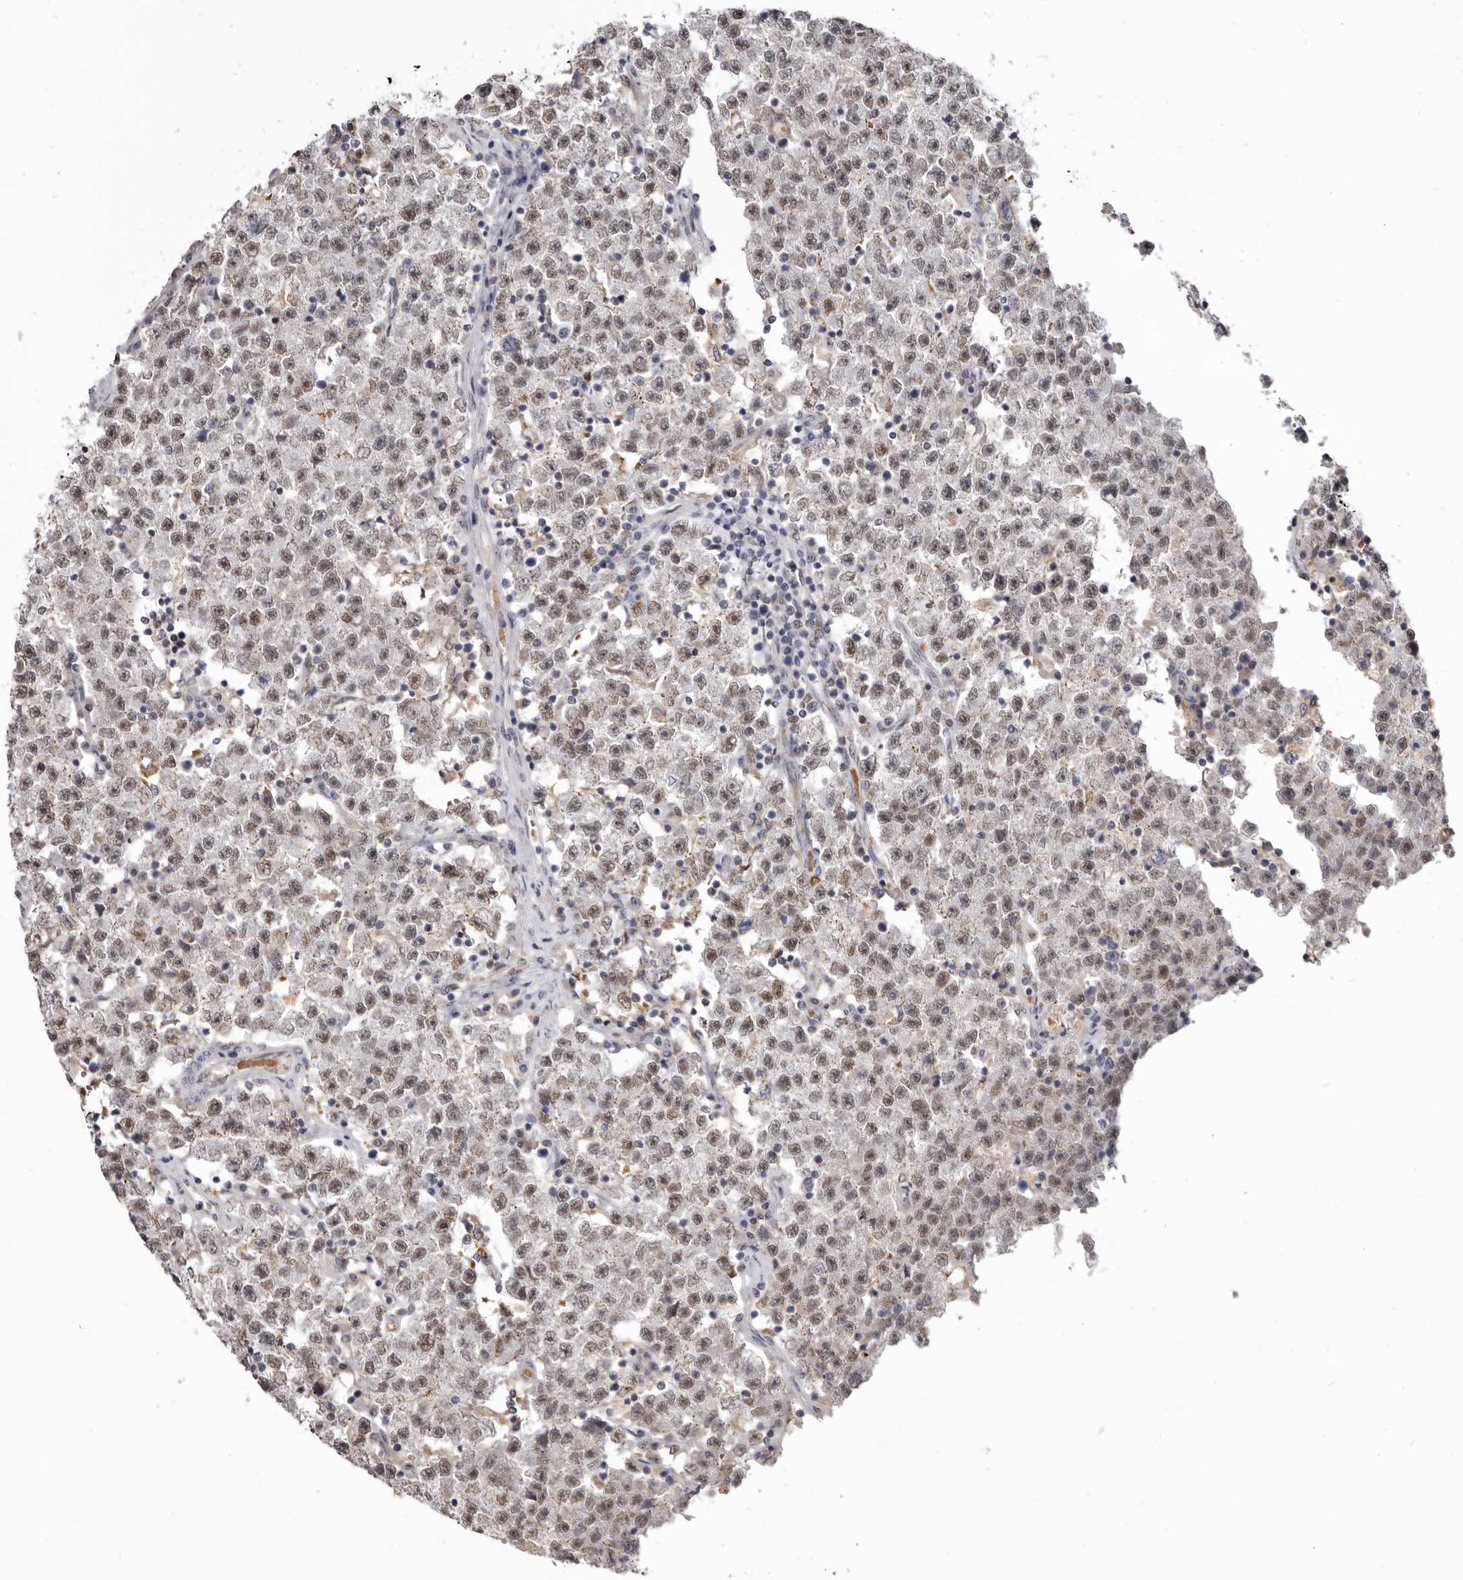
{"staining": {"intensity": "moderate", "quantity": ">75%", "location": "nuclear"}, "tissue": "testis cancer", "cell_type": "Tumor cells", "image_type": "cancer", "snomed": [{"axis": "morphology", "description": "Seminoma, NOS"}, {"axis": "topography", "description": "Testis"}], "caption": "Seminoma (testis) stained with DAB (3,3'-diaminobenzidine) immunohistochemistry (IHC) exhibits medium levels of moderate nuclear expression in approximately >75% of tumor cells. Using DAB (brown) and hematoxylin (blue) stains, captured at high magnification using brightfield microscopy.", "gene": "CGN", "patient": {"sex": "male", "age": 22}}